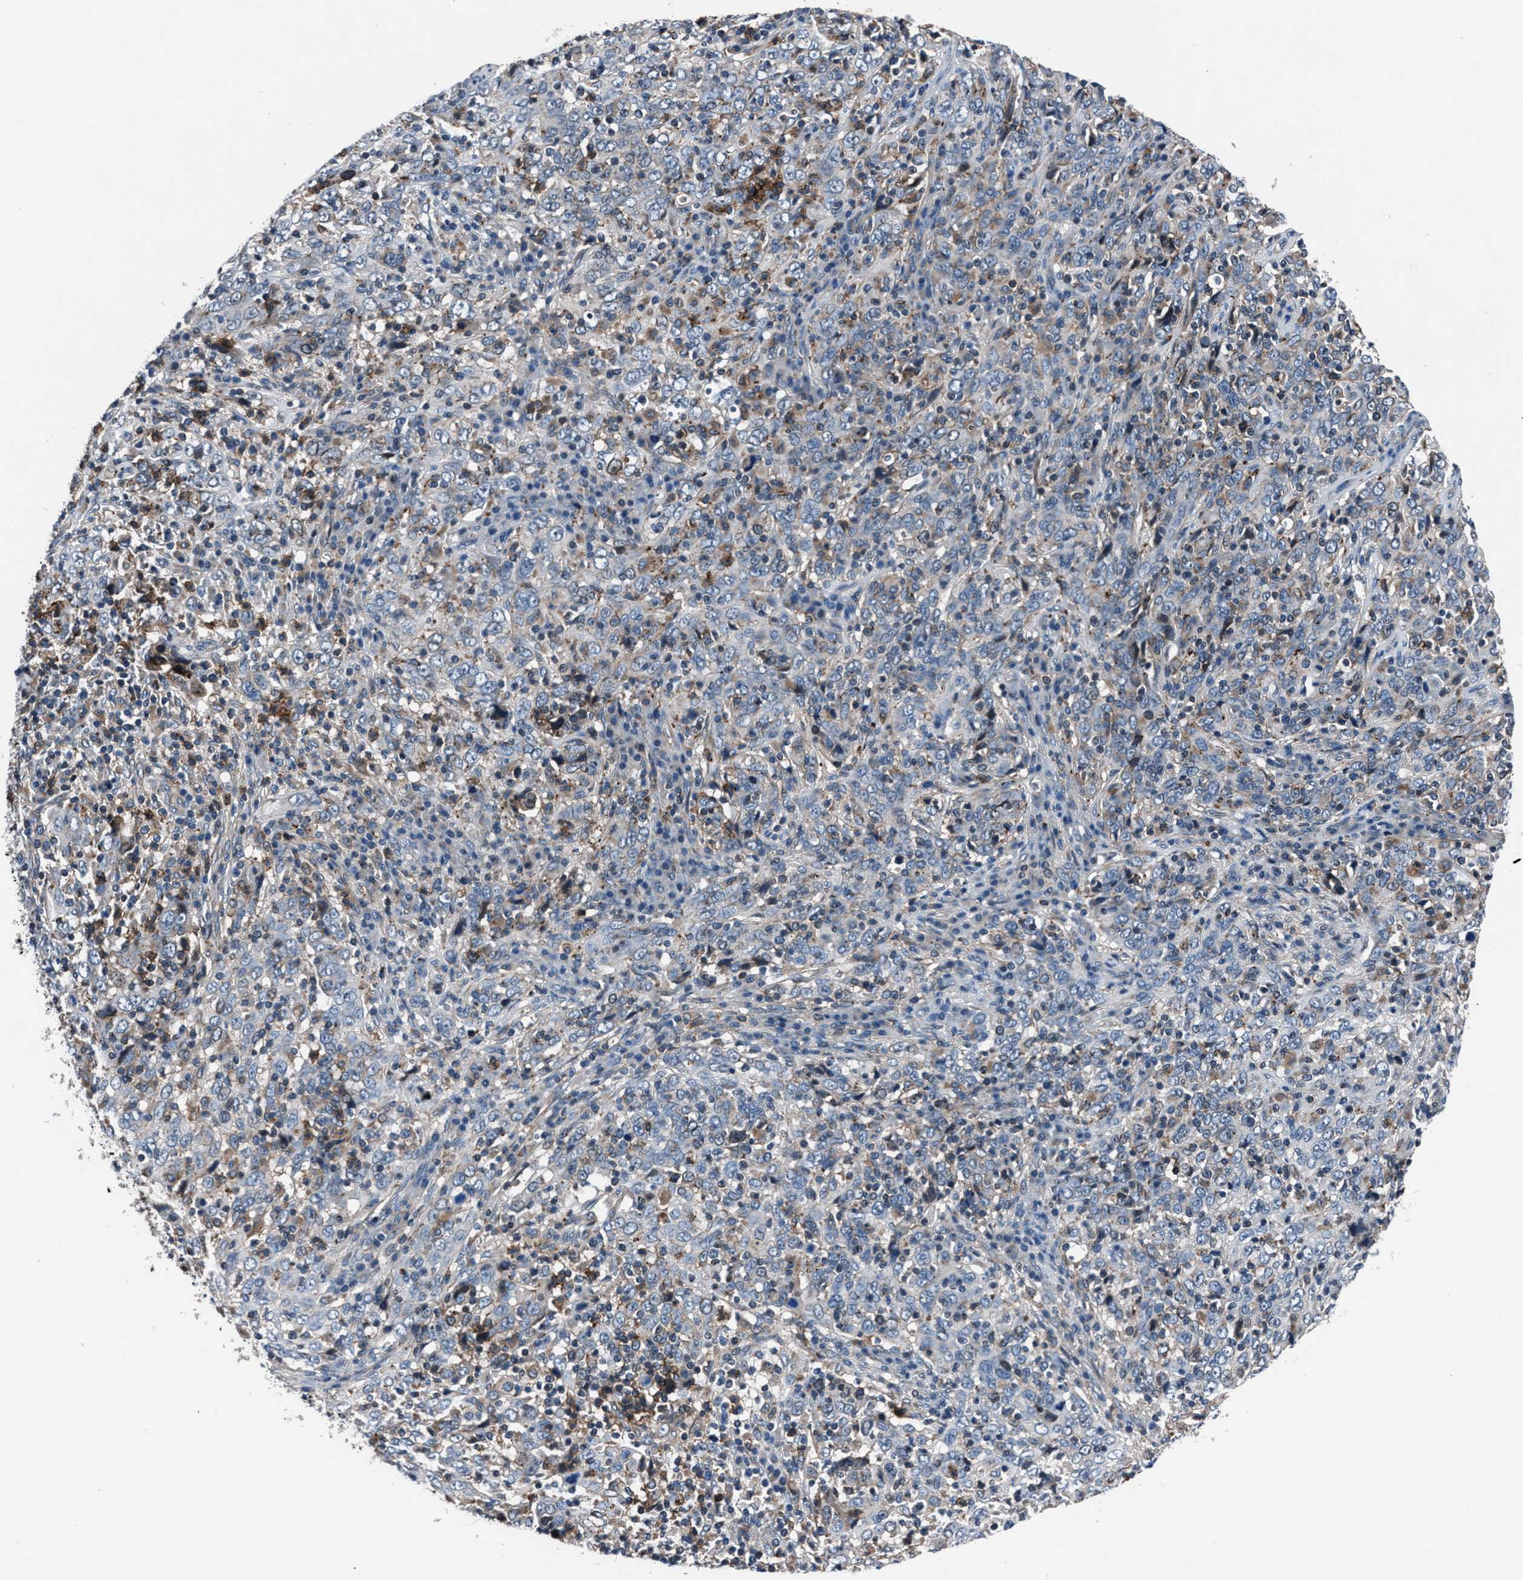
{"staining": {"intensity": "negative", "quantity": "none", "location": "none"}, "tissue": "cervical cancer", "cell_type": "Tumor cells", "image_type": "cancer", "snomed": [{"axis": "morphology", "description": "Squamous cell carcinoma, NOS"}, {"axis": "topography", "description": "Cervix"}], "caption": "Immunohistochemistry (IHC) of human squamous cell carcinoma (cervical) demonstrates no expression in tumor cells.", "gene": "MFSD11", "patient": {"sex": "female", "age": 46}}